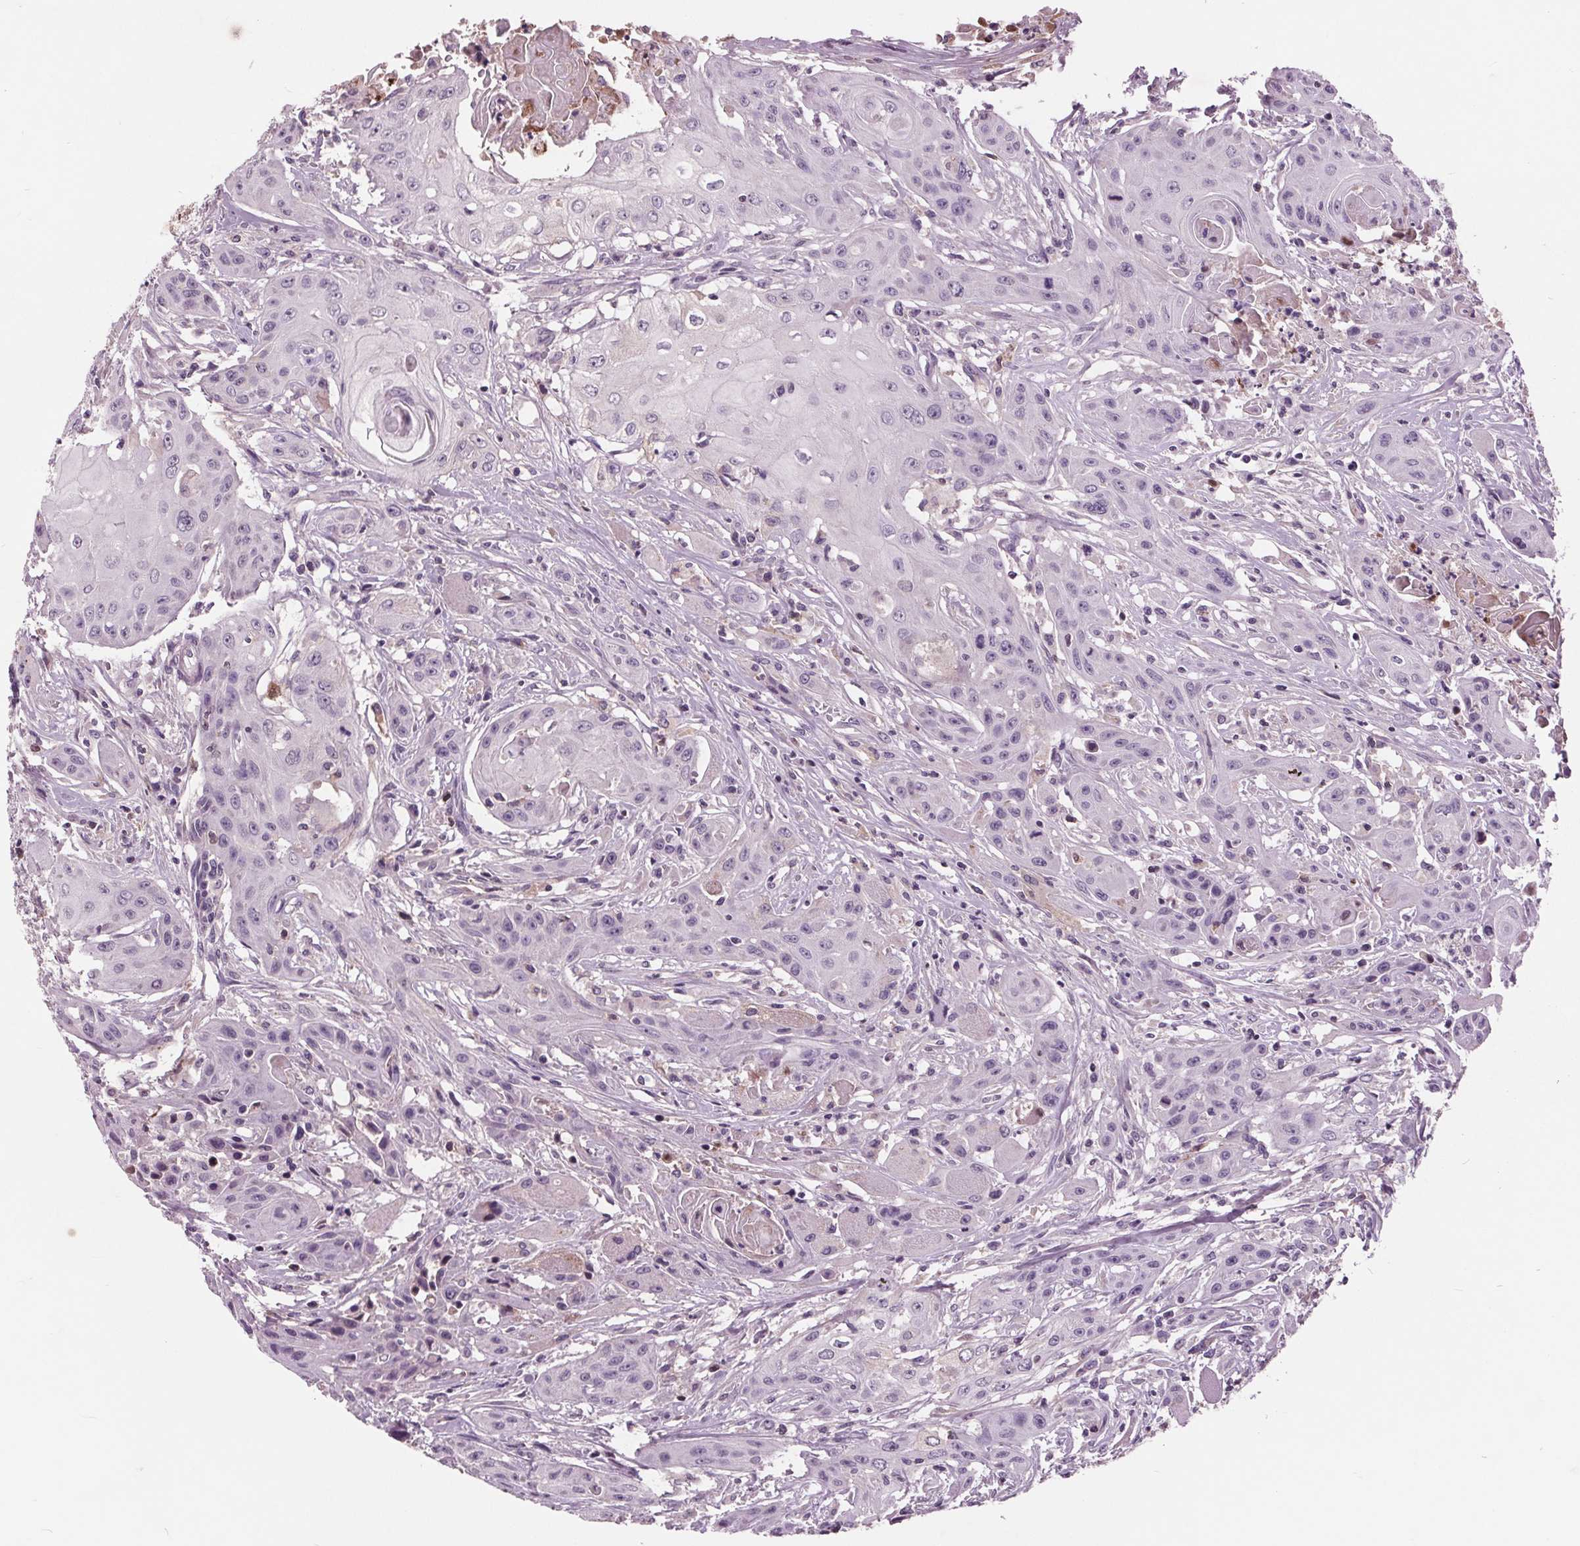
{"staining": {"intensity": "negative", "quantity": "none", "location": "none"}, "tissue": "head and neck cancer", "cell_type": "Tumor cells", "image_type": "cancer", "snomed": [{"axis": "morphology", "description": "Squamous cell carcinoma, NOS"}, {"axis": "topography", "description": "Oral tissue"}, {"axis": "topography", "description": "Head-Neck"}, {"axis": "topography", "description": "Neck, NOS"}], "caption": "Human head and neck cancer stained for a protein using IHC reveals no positivity in tumor cells.", "gene": "C6", "patient": {"sex": "female", "age": 55}}